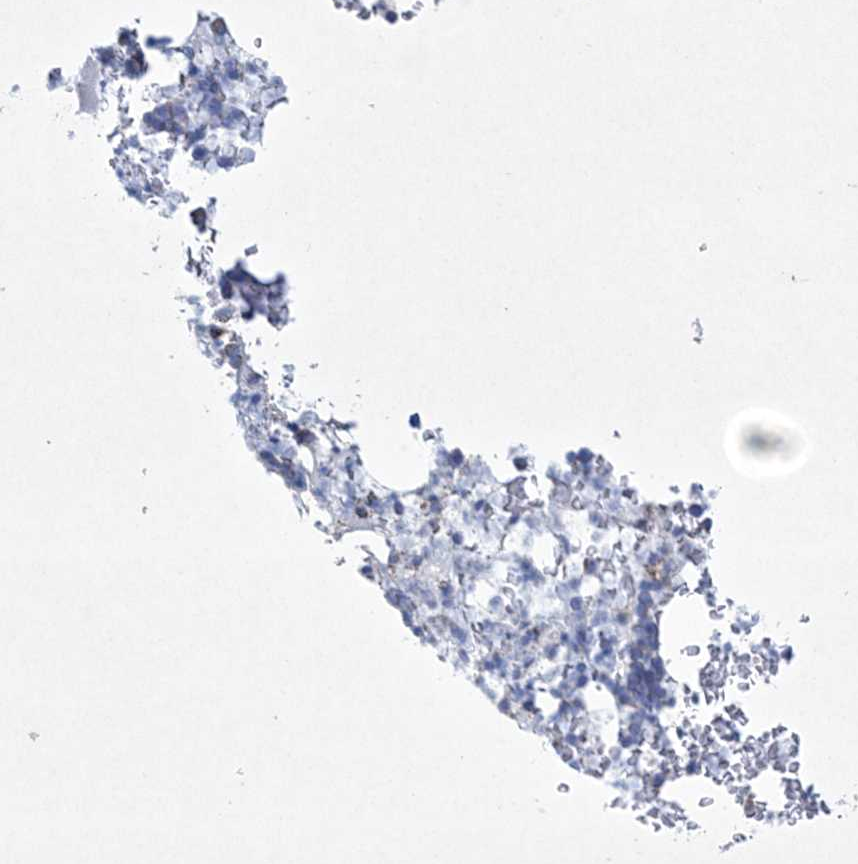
{"staining": {"intensity": "weak", "quantity": "<25%", "location": "cytoplasmic/membranous"}, "tissue": "bone marrow", "cell_type": "Hematopoietic cells", "image_type": "normal", "snomed": [{"axis": "morphology", "description": "Normal tissue, NOS"}, {"axis": "topography", "description": "Bone marrow"}], "caption": "Hematopoietic cells show no significant protein expression in normal bone marrow. (DAB (3,3'-diaminobenzidine) immunohistochemistry (IHC) visualized using brightfield microscopy, high magnification).", "gene": "CES4A", "patient": {"sex": "male", "age": 58}}